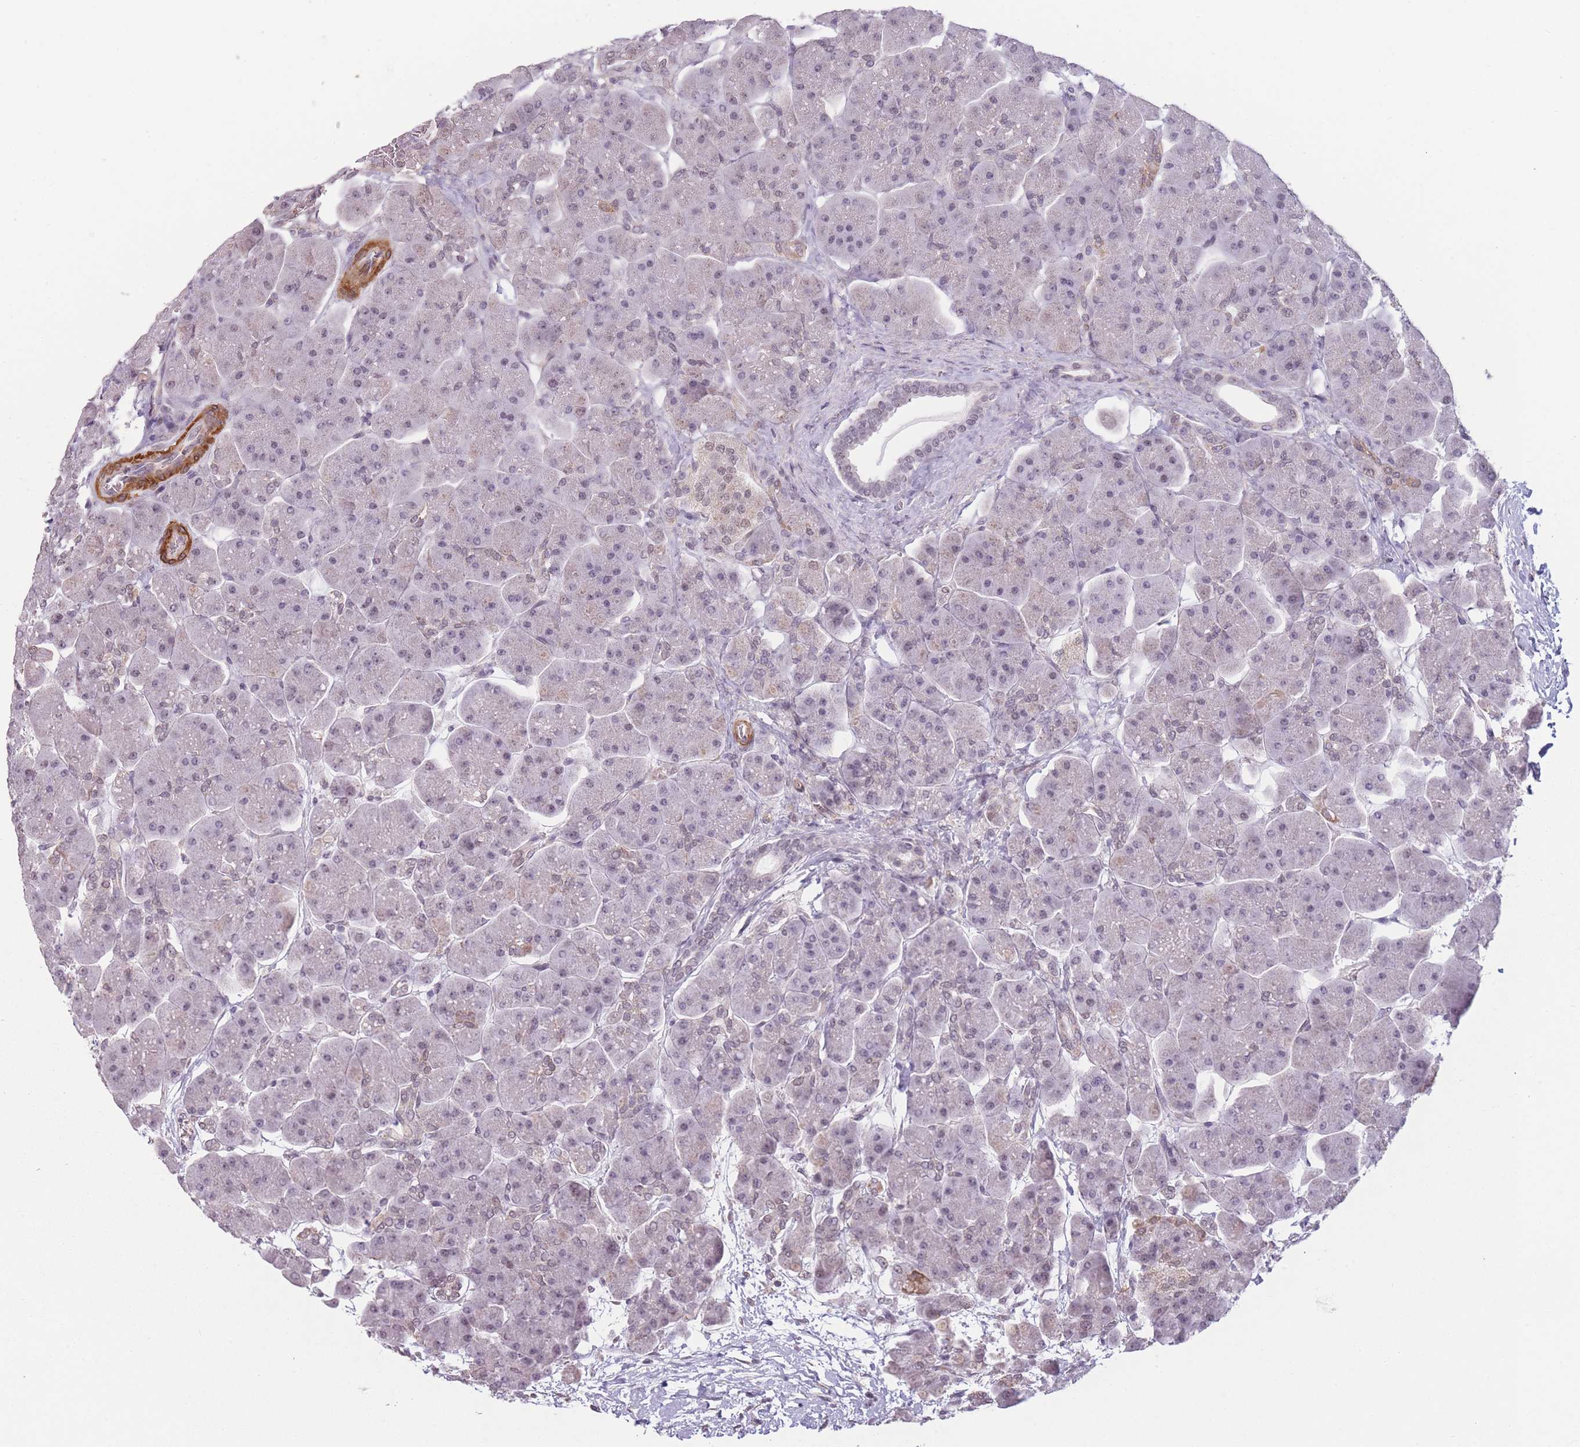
{"staining": {"intensity": "weak", "quantity": "25%-75%", "location": "nuclear"}, "tissue": "pancreas", "cell_type": "Exocrine glandular cells", "image_type": "normal", "snomed": [{"axis": "morphology", "description": "Normal tissue, NOS"}, {"axis": "topography", "description": "Pancreas"}], "caption": "Immunohistochemical staining of benign human pancreas exhibits weak nuclear protein positivity in approximately 25%-75% of exocrine glandular cells.", "gene": "SIN3B", "patient": {"sex": "male", "age": 66}}